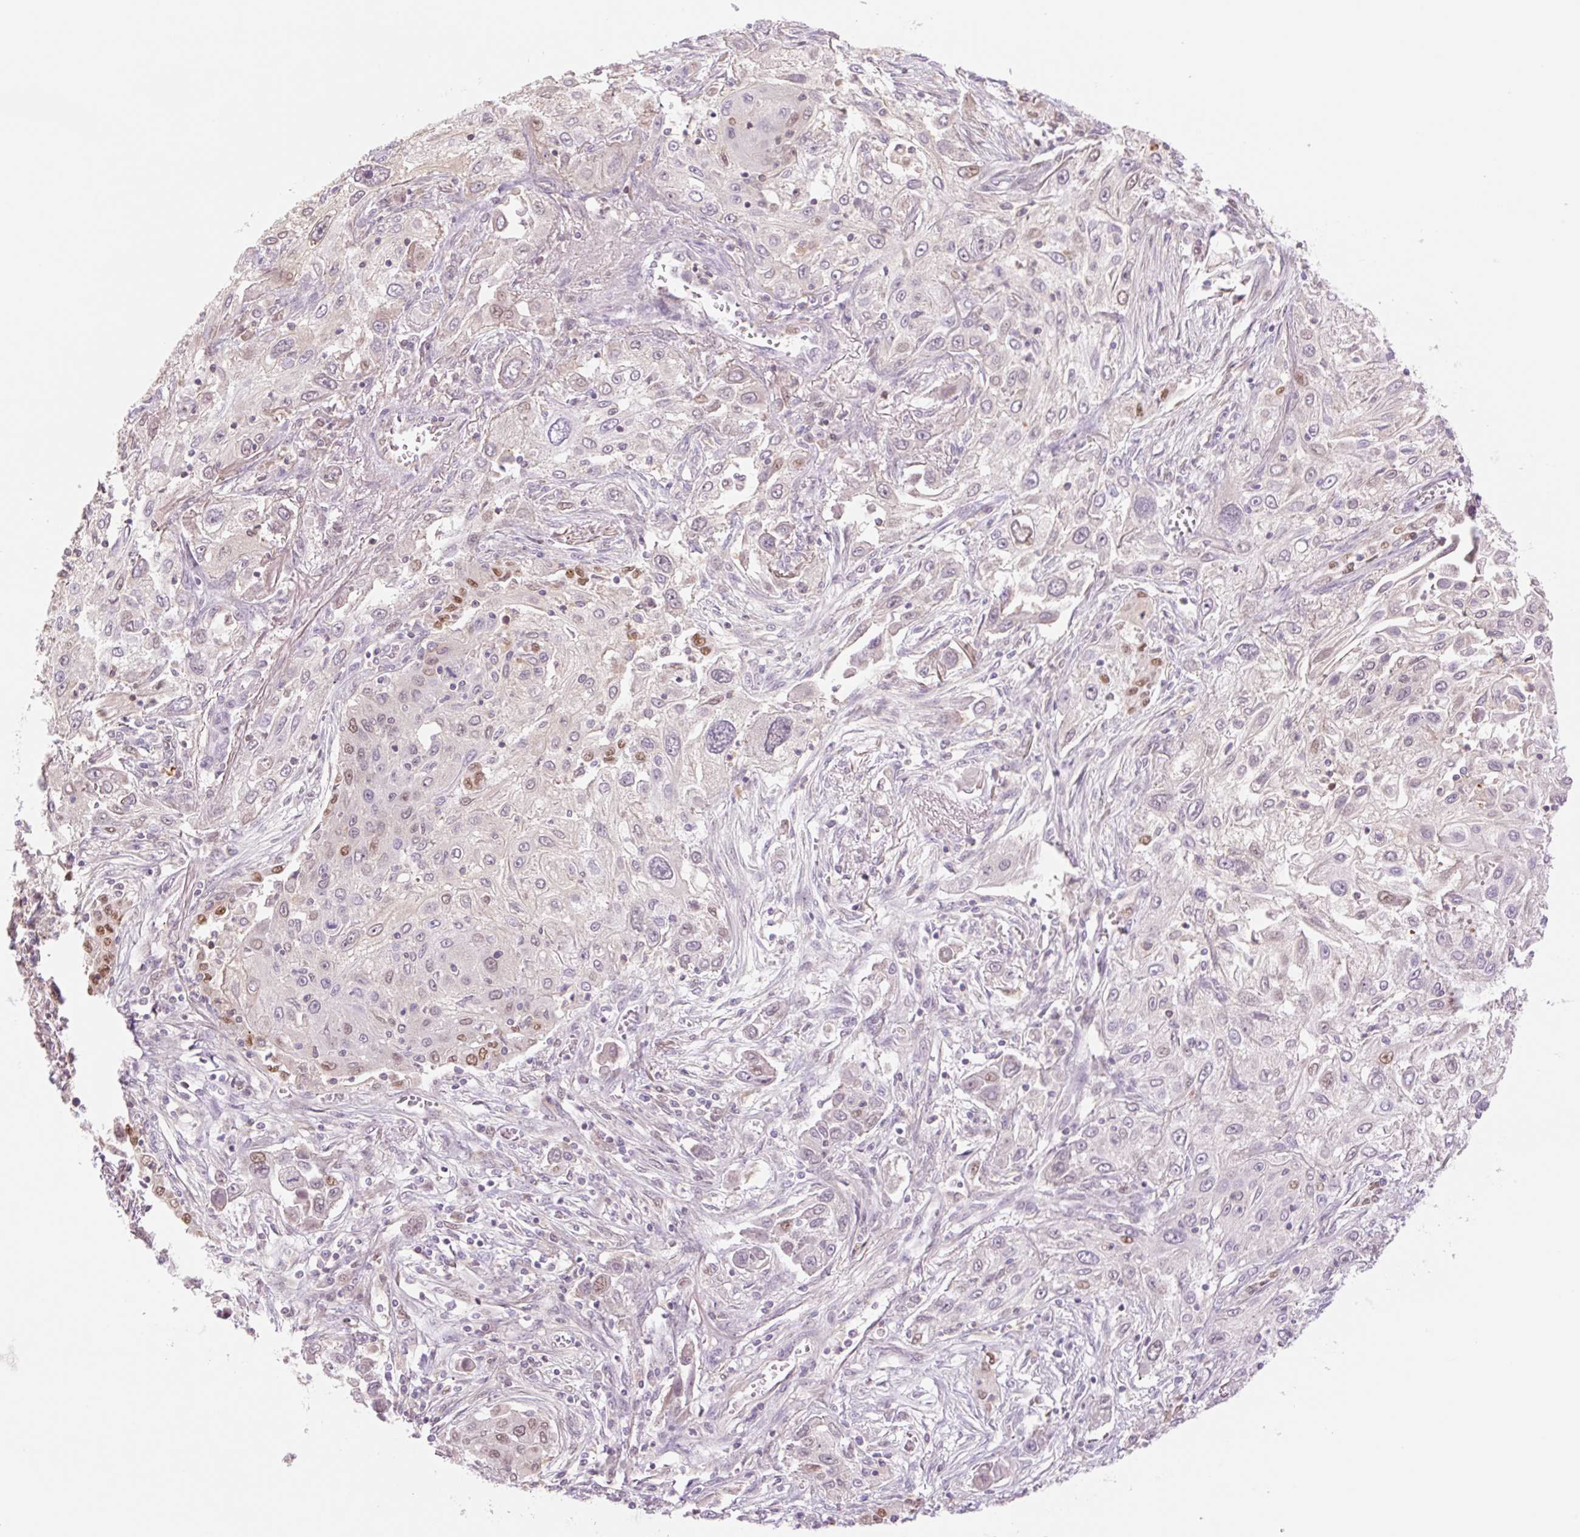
{"staining": {"intensity": "moderate", "quantity": "<25%", "location": "nuclear"}, "tissue": "lung cancer", "cell_type": "Tumor cells", "image_type": "cancer", "snomed": [{"axis": "morphology", "description": "Squamous cell carcinoma, NOS"}, {"axis": "topography", "description": "Lung"}], "caption": "A photomicrograph of human lung squamous cell carcinoma stained for a protein exhibits moderate nuclear brown staining in tumor cells.", "gene": "HEBP1", "patient": {"sex": "female", "age": 69}}